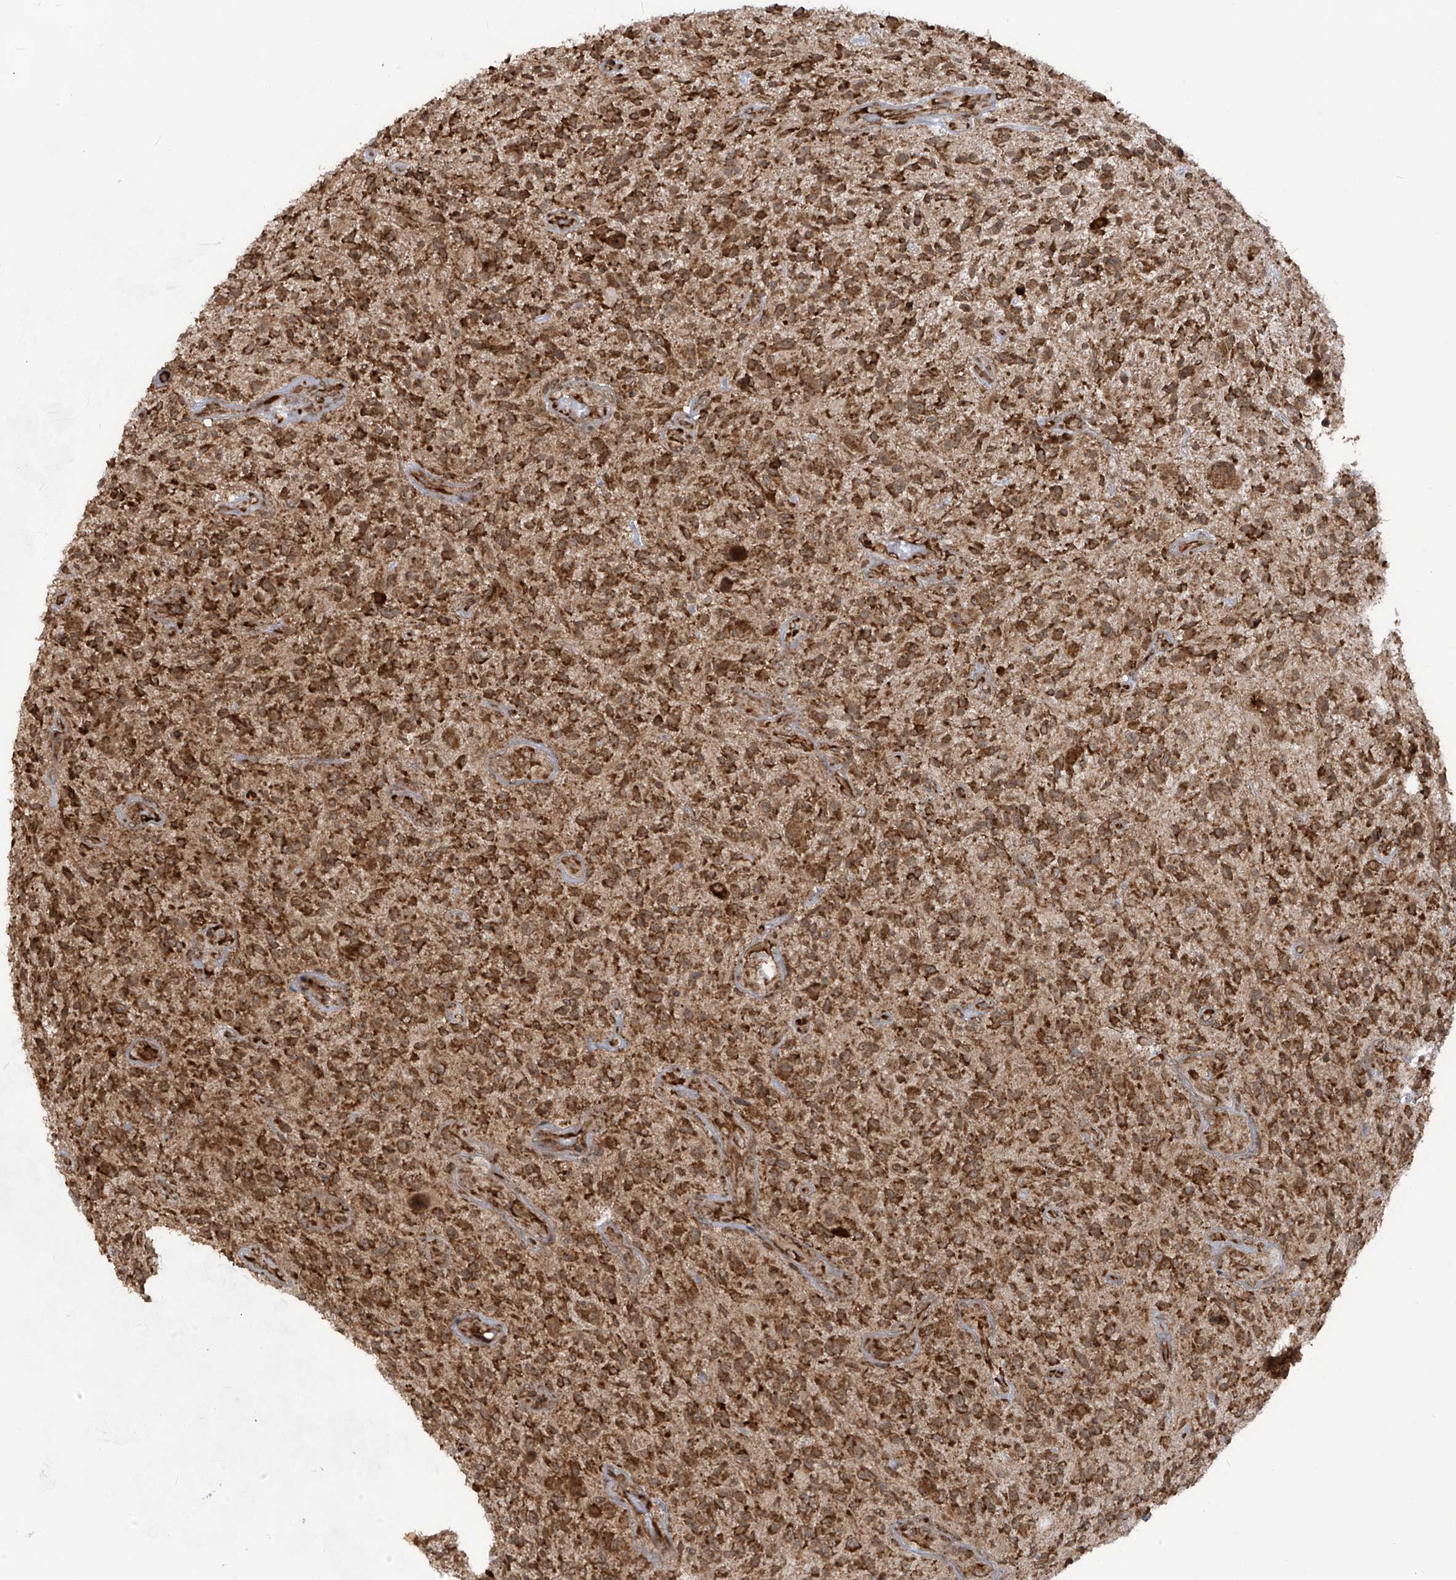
{"staining": {"intensity": "moderate", "quantity": ">75%", "location": "cytoplasmic/membranous"}, "tissue": "glioma", "cell_type": "Tumor cells", "image_type": "cancer", "snomed": [{"axis": "morphology", "description": "Glioma, malignant, High grade"}, {"axis": "topography", "description": "Brain"}], "caption": "Human malignant glioma (high-grade) stained with a protein marker shows moderate staining in tumor cells.", "gene": "TRIM67", "patient": {"sex": "male", "age": 47}}